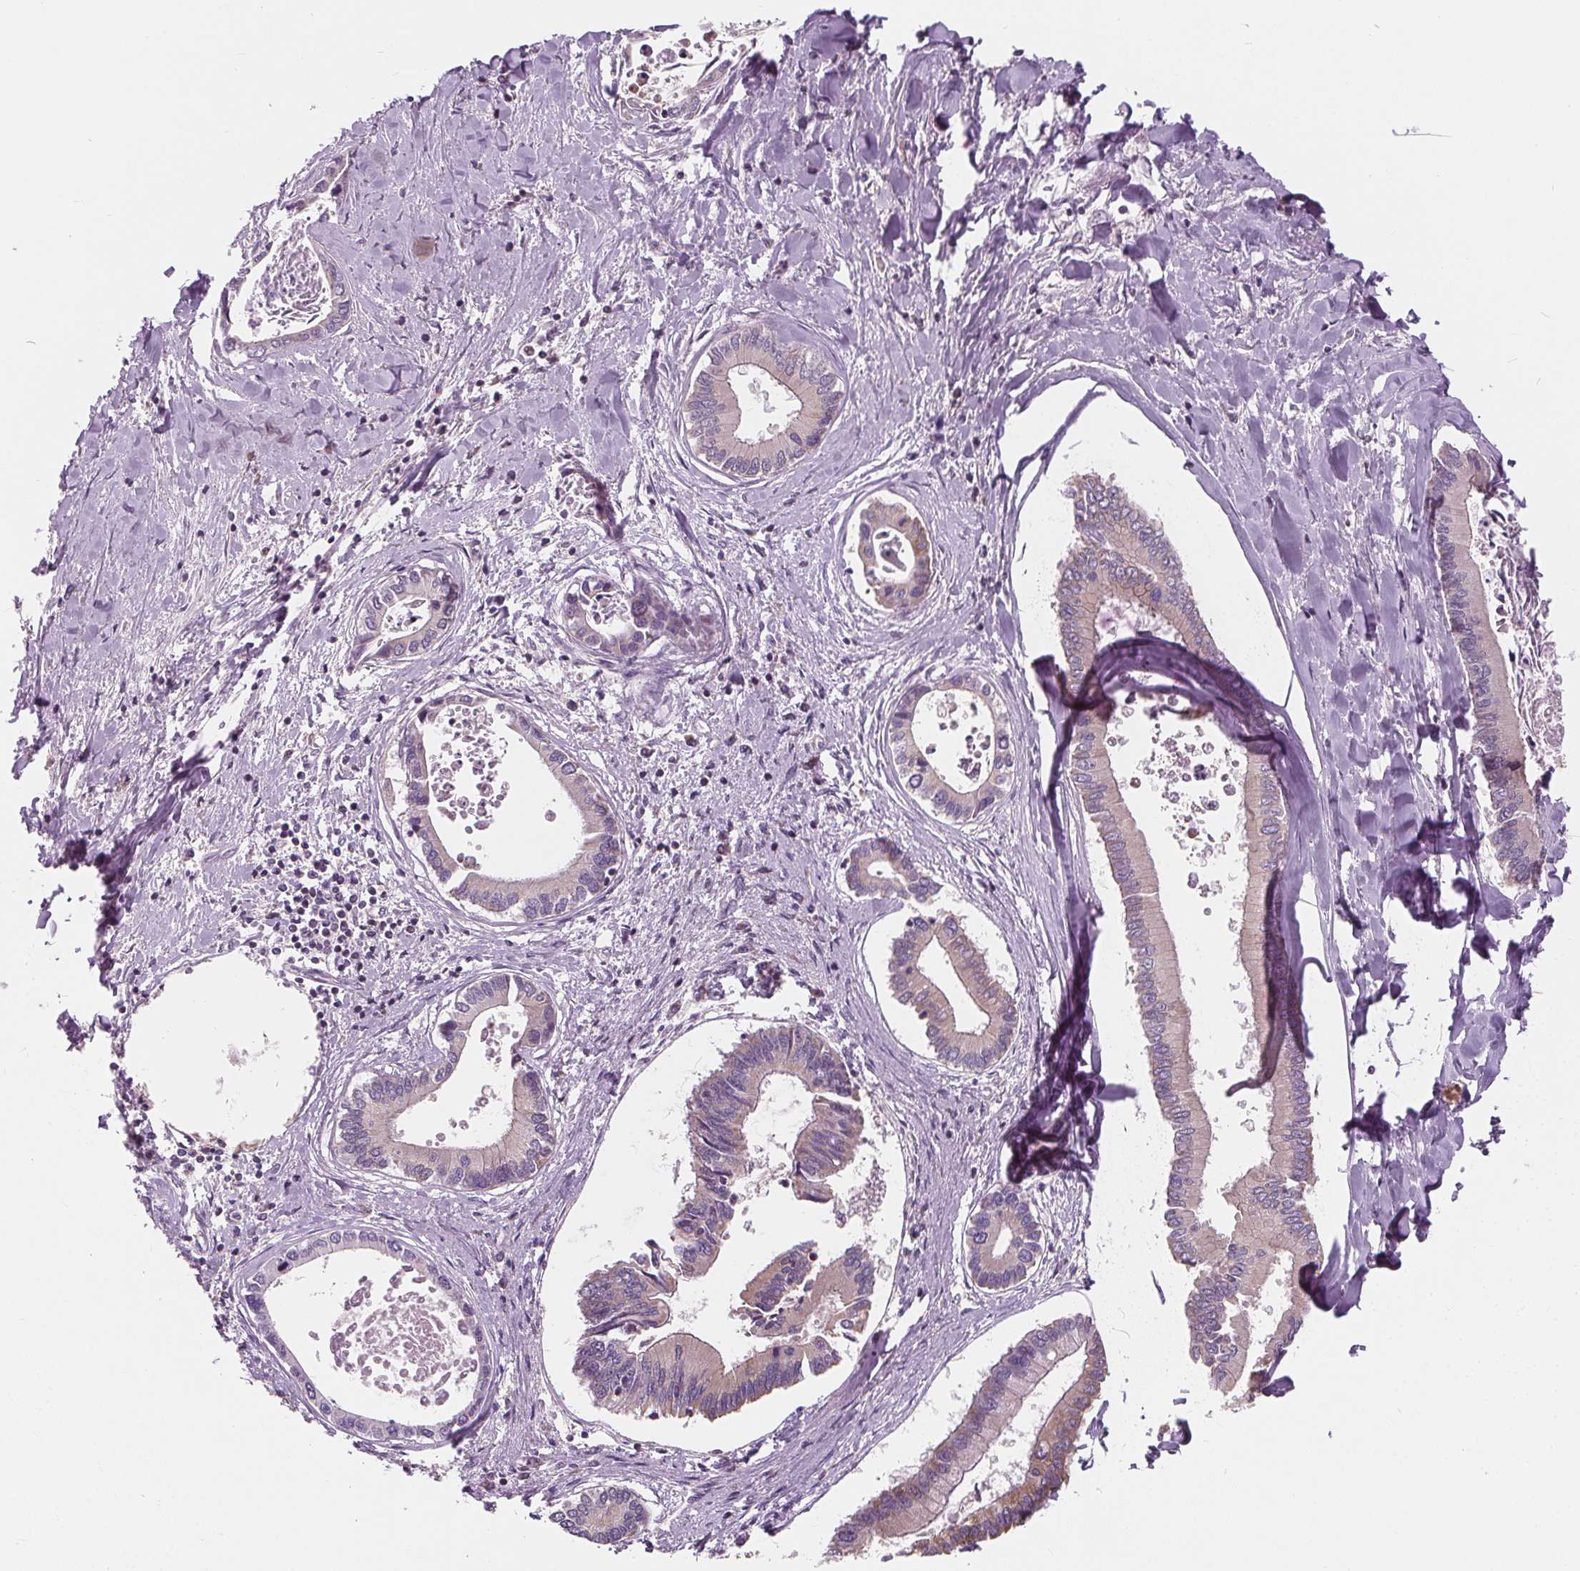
{"staining": {"intensity": "negative", "quantity": "none", "location": "none"}, "tissue": "liver cancer", "cell_type": "Tumor cells", "image_type": "cancer", "snomed": [{"axis": "morphology", "description": "Cholangiocarcinoma"}, {"axis": "topography", "description": "Liver"}], "caption": "This is an immunohistochemistry micrograph of liver cancer. There is no staining in tumor cells.", "gene": "RAB20", "patient": {"sex": "male", "age": 66}}